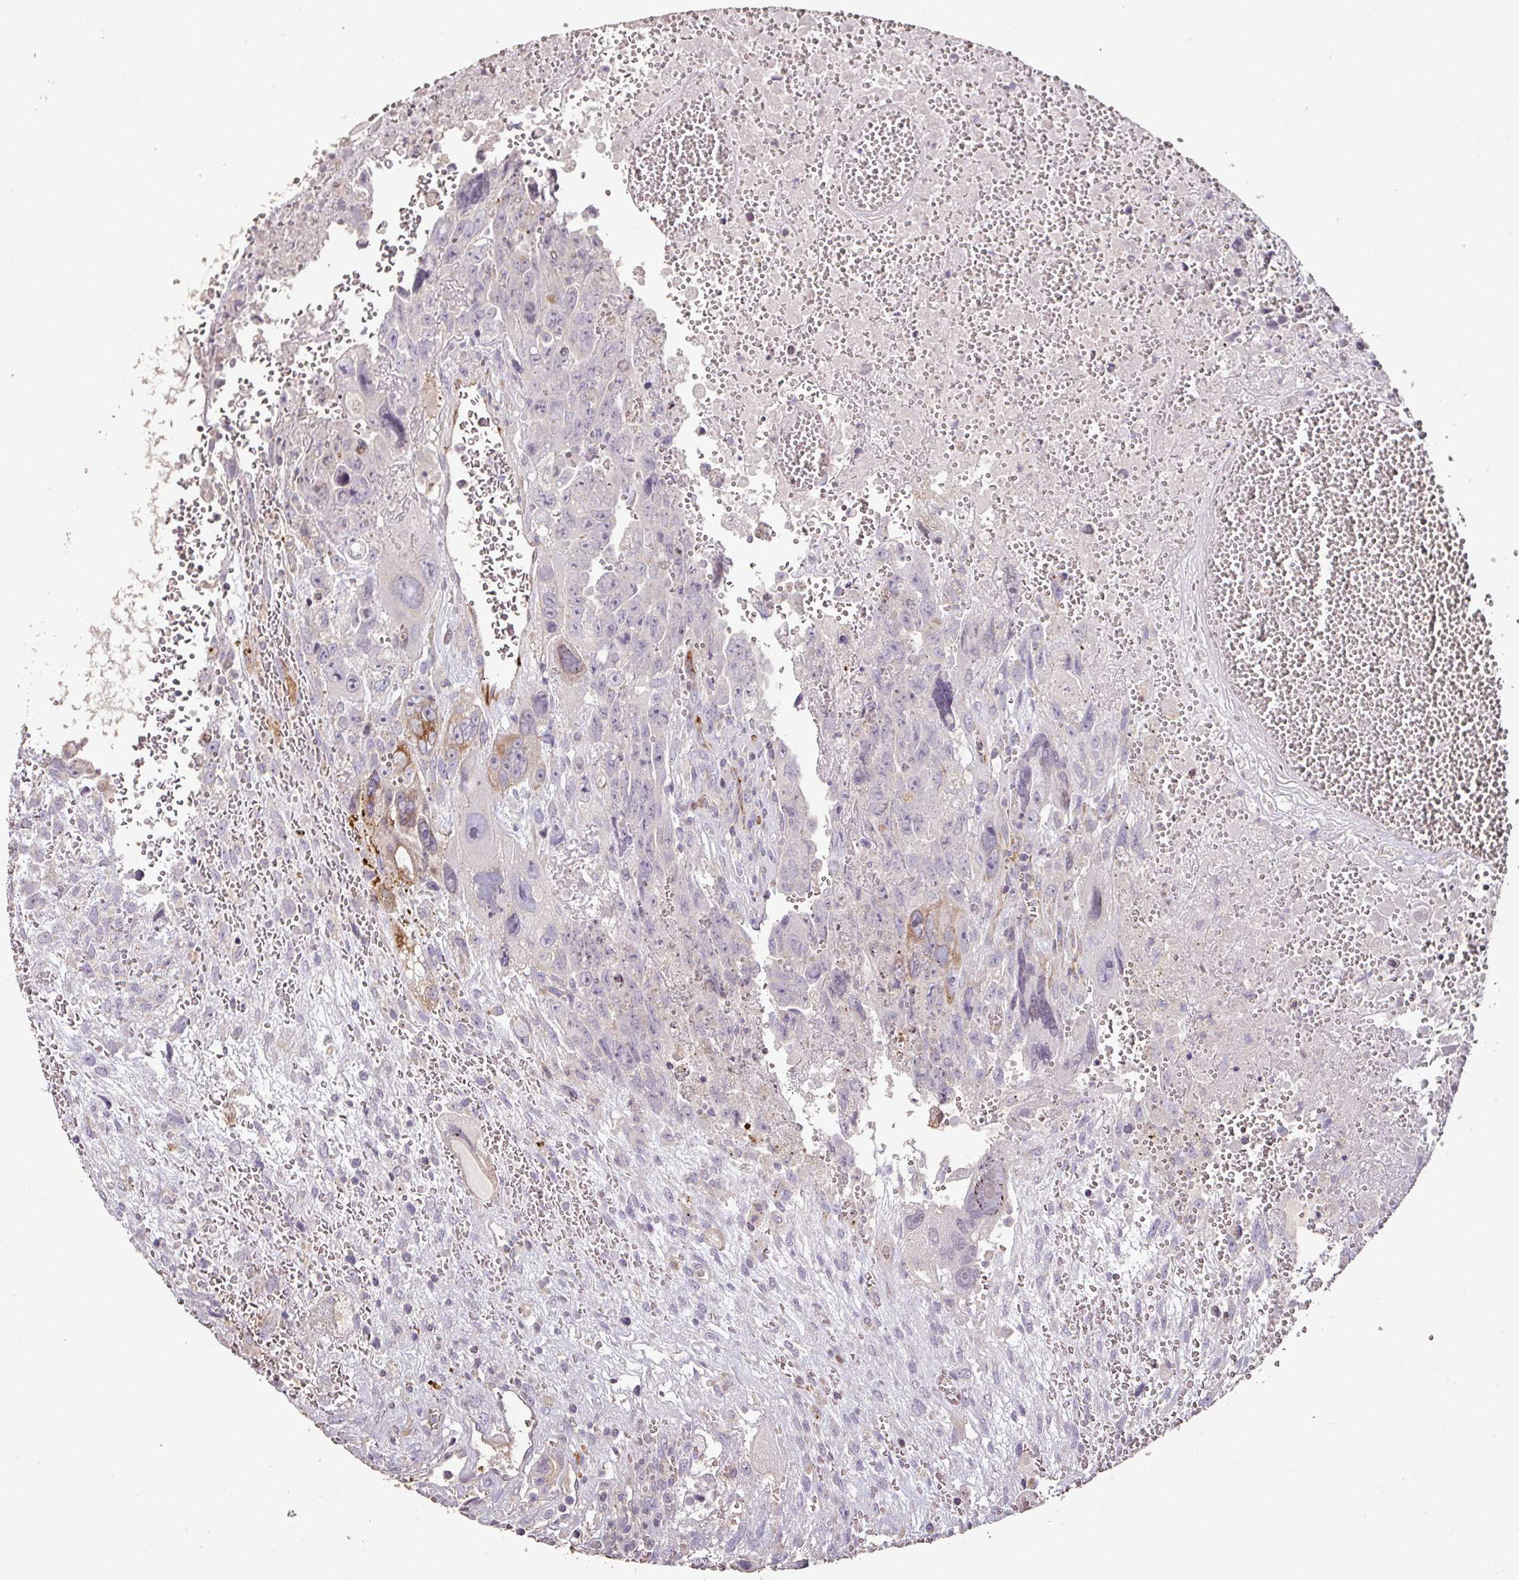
{"staining": {"intensity": "negative", "quantity": "none", "location": "none"}, "tissue": "testis cancer", "cell_type": "Tumor cells", "image_type": "cancer", "snomed": [{"axis": "morphology", "description": "Carcinoma, Embryonal, NOS"}, {"axis": "topography", "description": "Testis"}], "caption": "This micrograph is of testis cancer stained with immunohistochemistry (IHC) to label a protein in brown with the nuclei are counter-stained blue. There is no staining in tumor cells.", "gene": "RPL23A", "patient": {"sex": "male", "age": 28}}